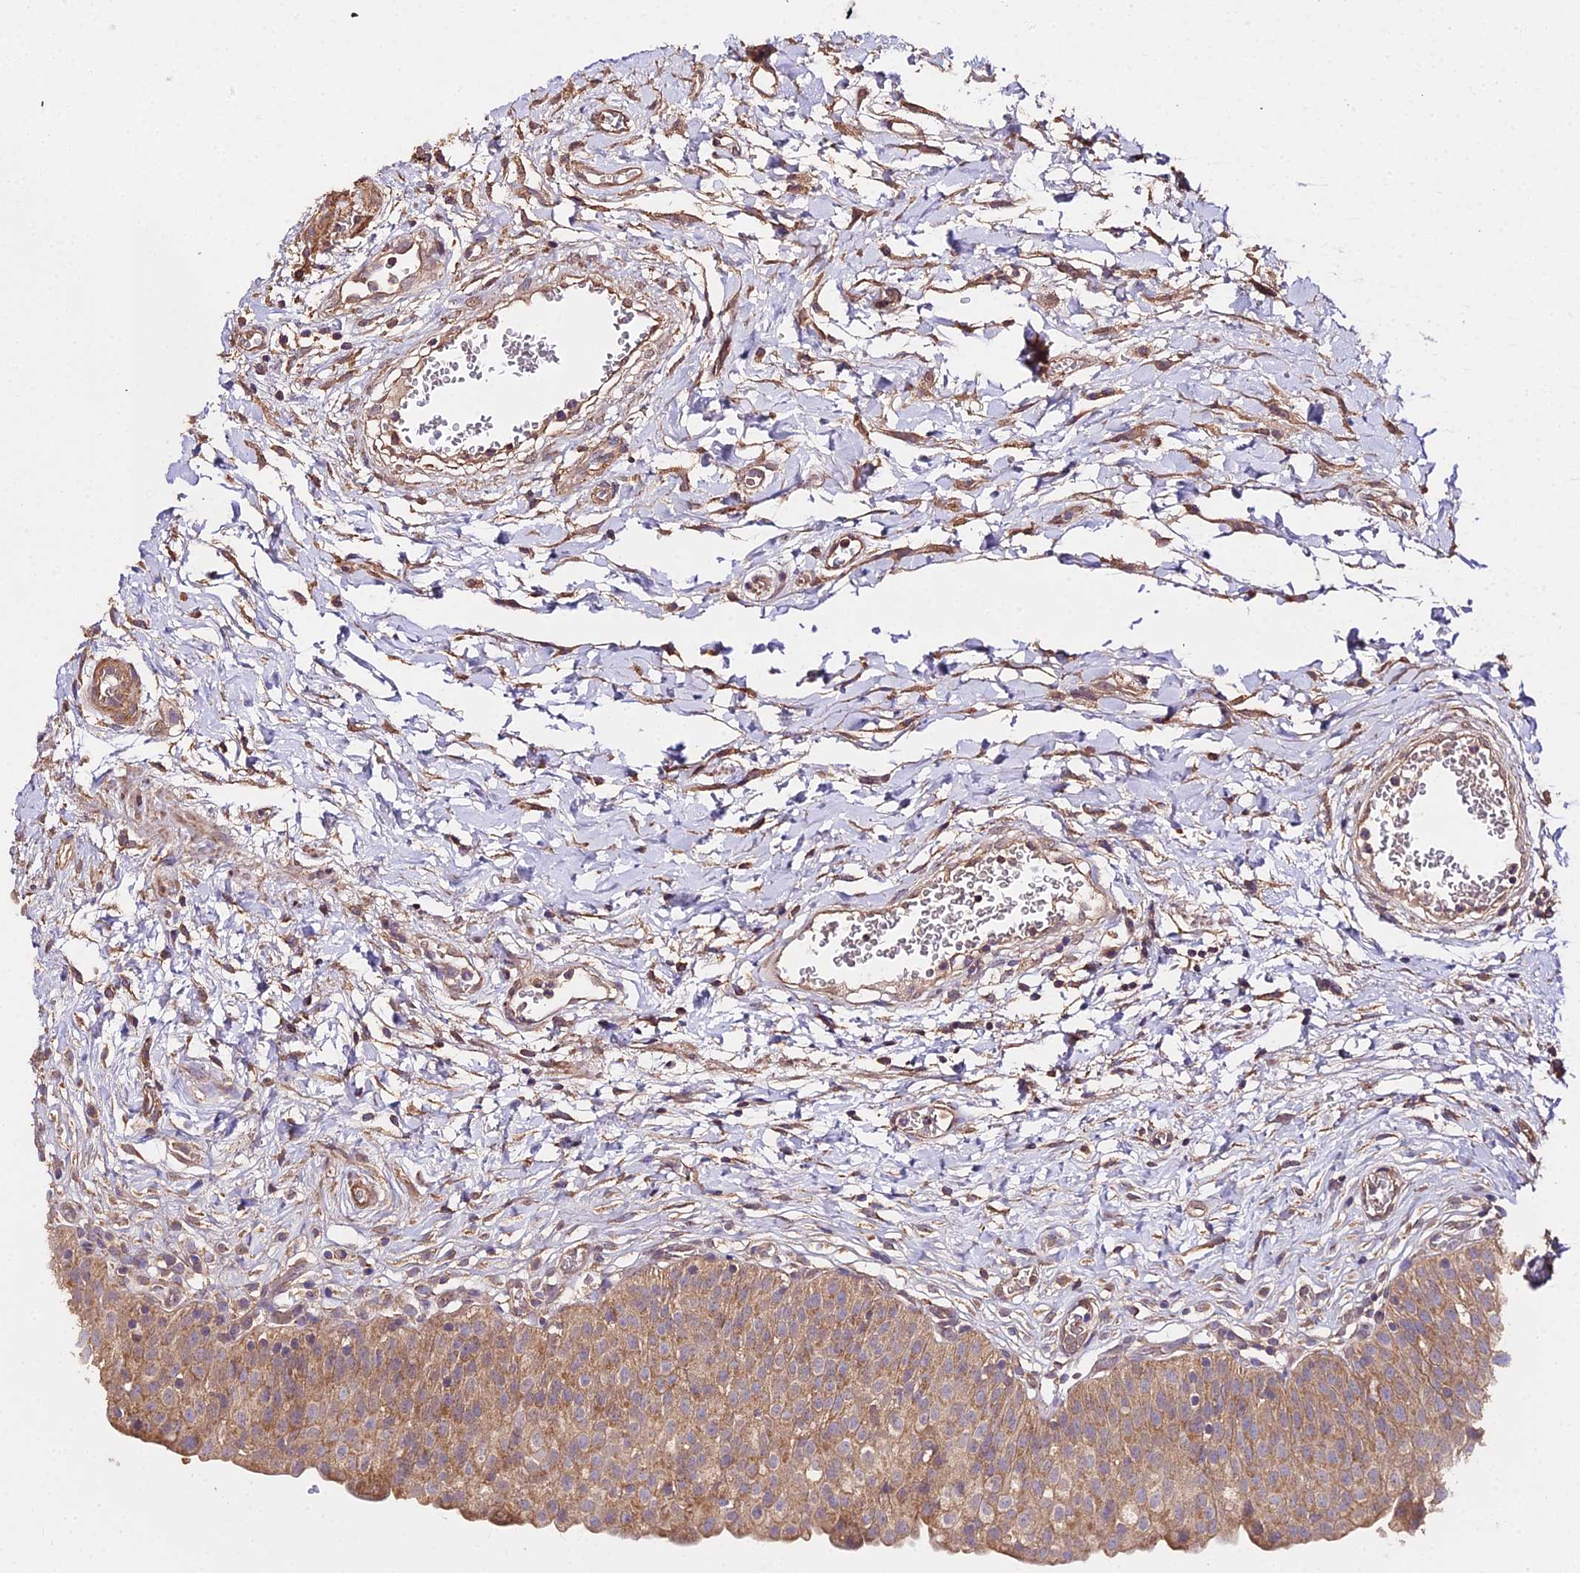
{"staining": {"intensity": "moderate", "quantity": ">75%", "location": "cytoplasmic/membranous"}, "tissue": "urinary bladder", "cell_type": "Urothelial cells", "image_type": "normal", "snomed": [{"axis": "morphology", "description": "Normal tissue, NOS"}, {"axis": "topography", "description": "Urinary bladder"}], "caption": "Immunohistochemistry micrograph of benign human urinary bladder stained for a protein (brown), which demonstrates medium levels of moderate cytoplasmic/membranous staining in approximately >75% of urothelial cells.", "gene": "METTL13", "patient": {"sex": "male", "age": 55}}